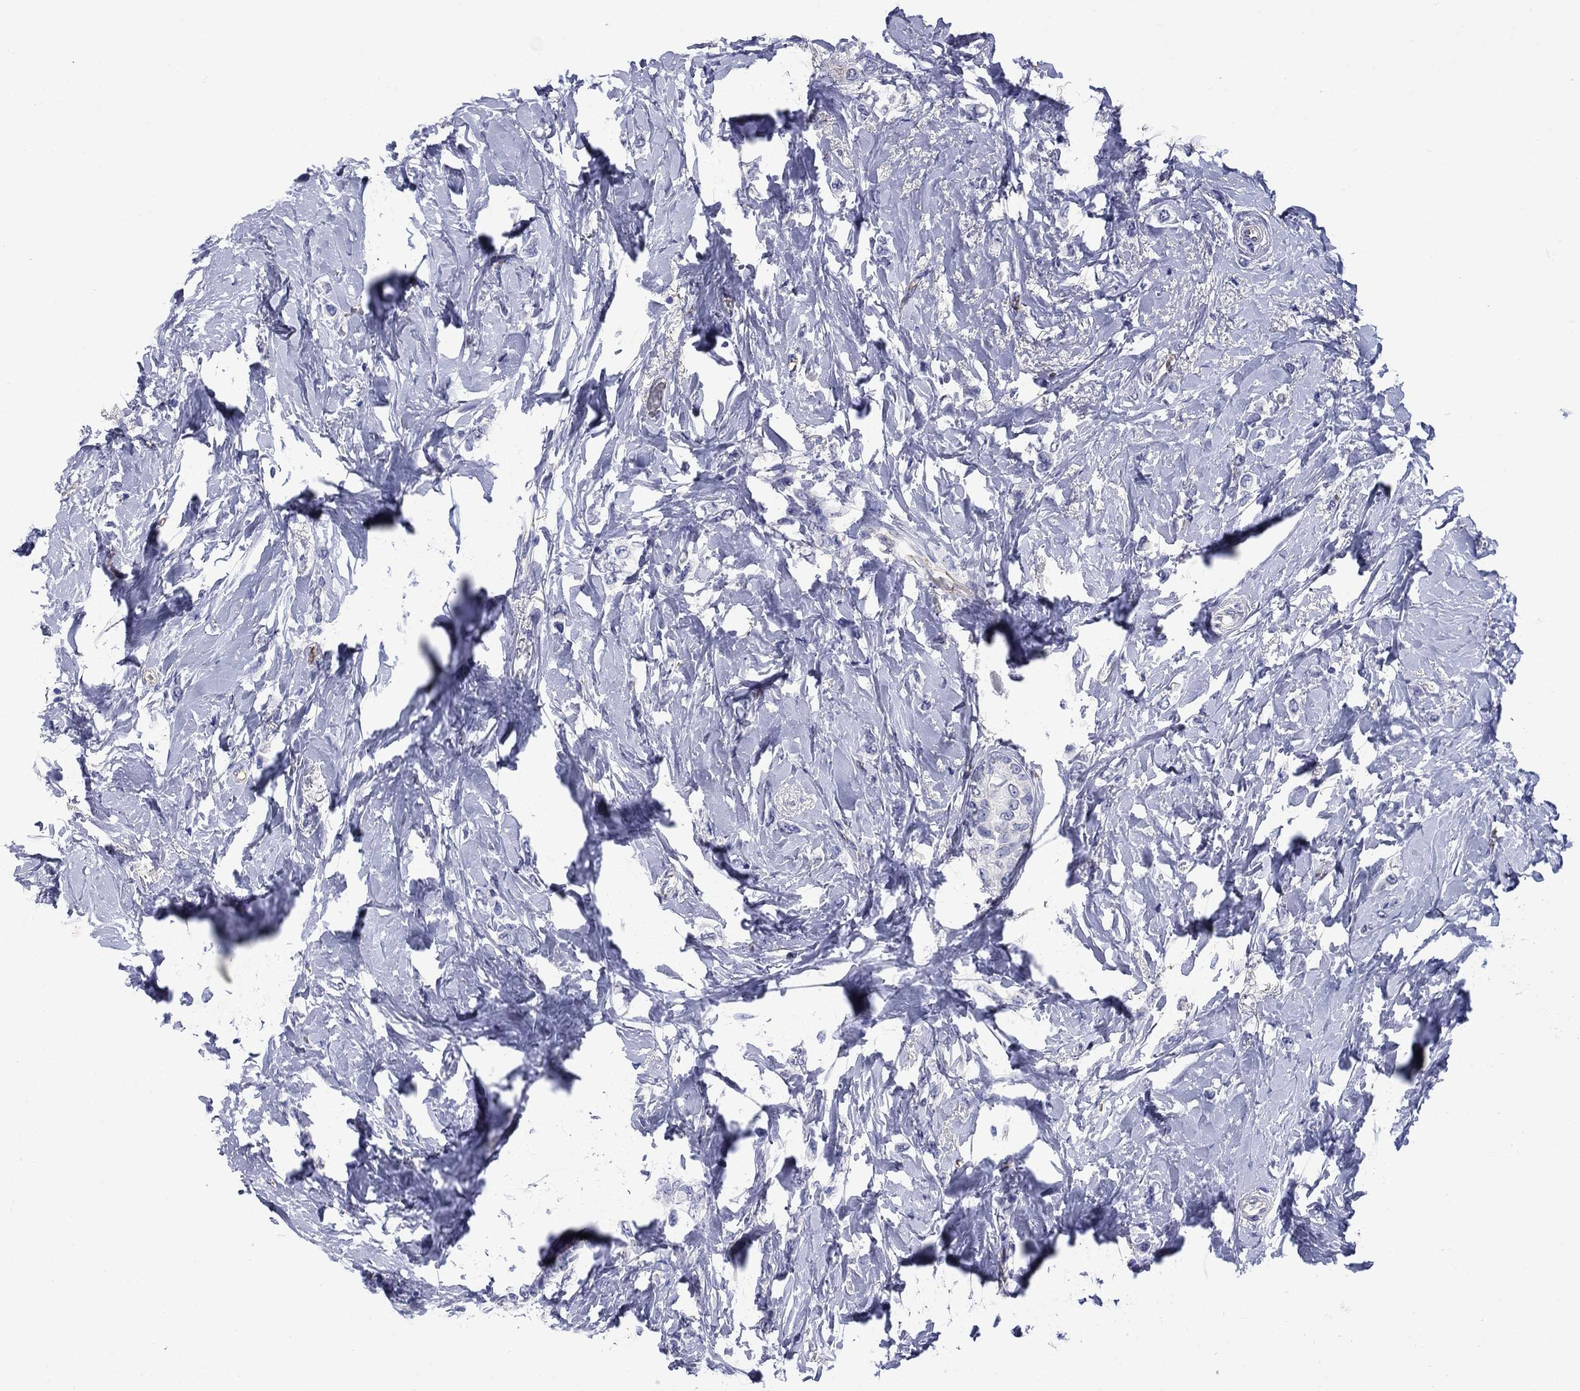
{"staining": {"intensity": "negative", "quantity": "none", "location": "none"}, "tissue": "breast cancer", "cell_type": "Tumor cells", "image_type": "cancer", "snomed": [{"axis": "morphology", "description": "Lobular carcinoma"}, {"axis": "topography", "description": "Breast"}], "caption": "High power microscopy histopathology image of an IHC image of breast cancer, revealing no significant positivity in tumor cells.", "gene": "SMCP", "patient": {"sex": "female", "age": 66}}